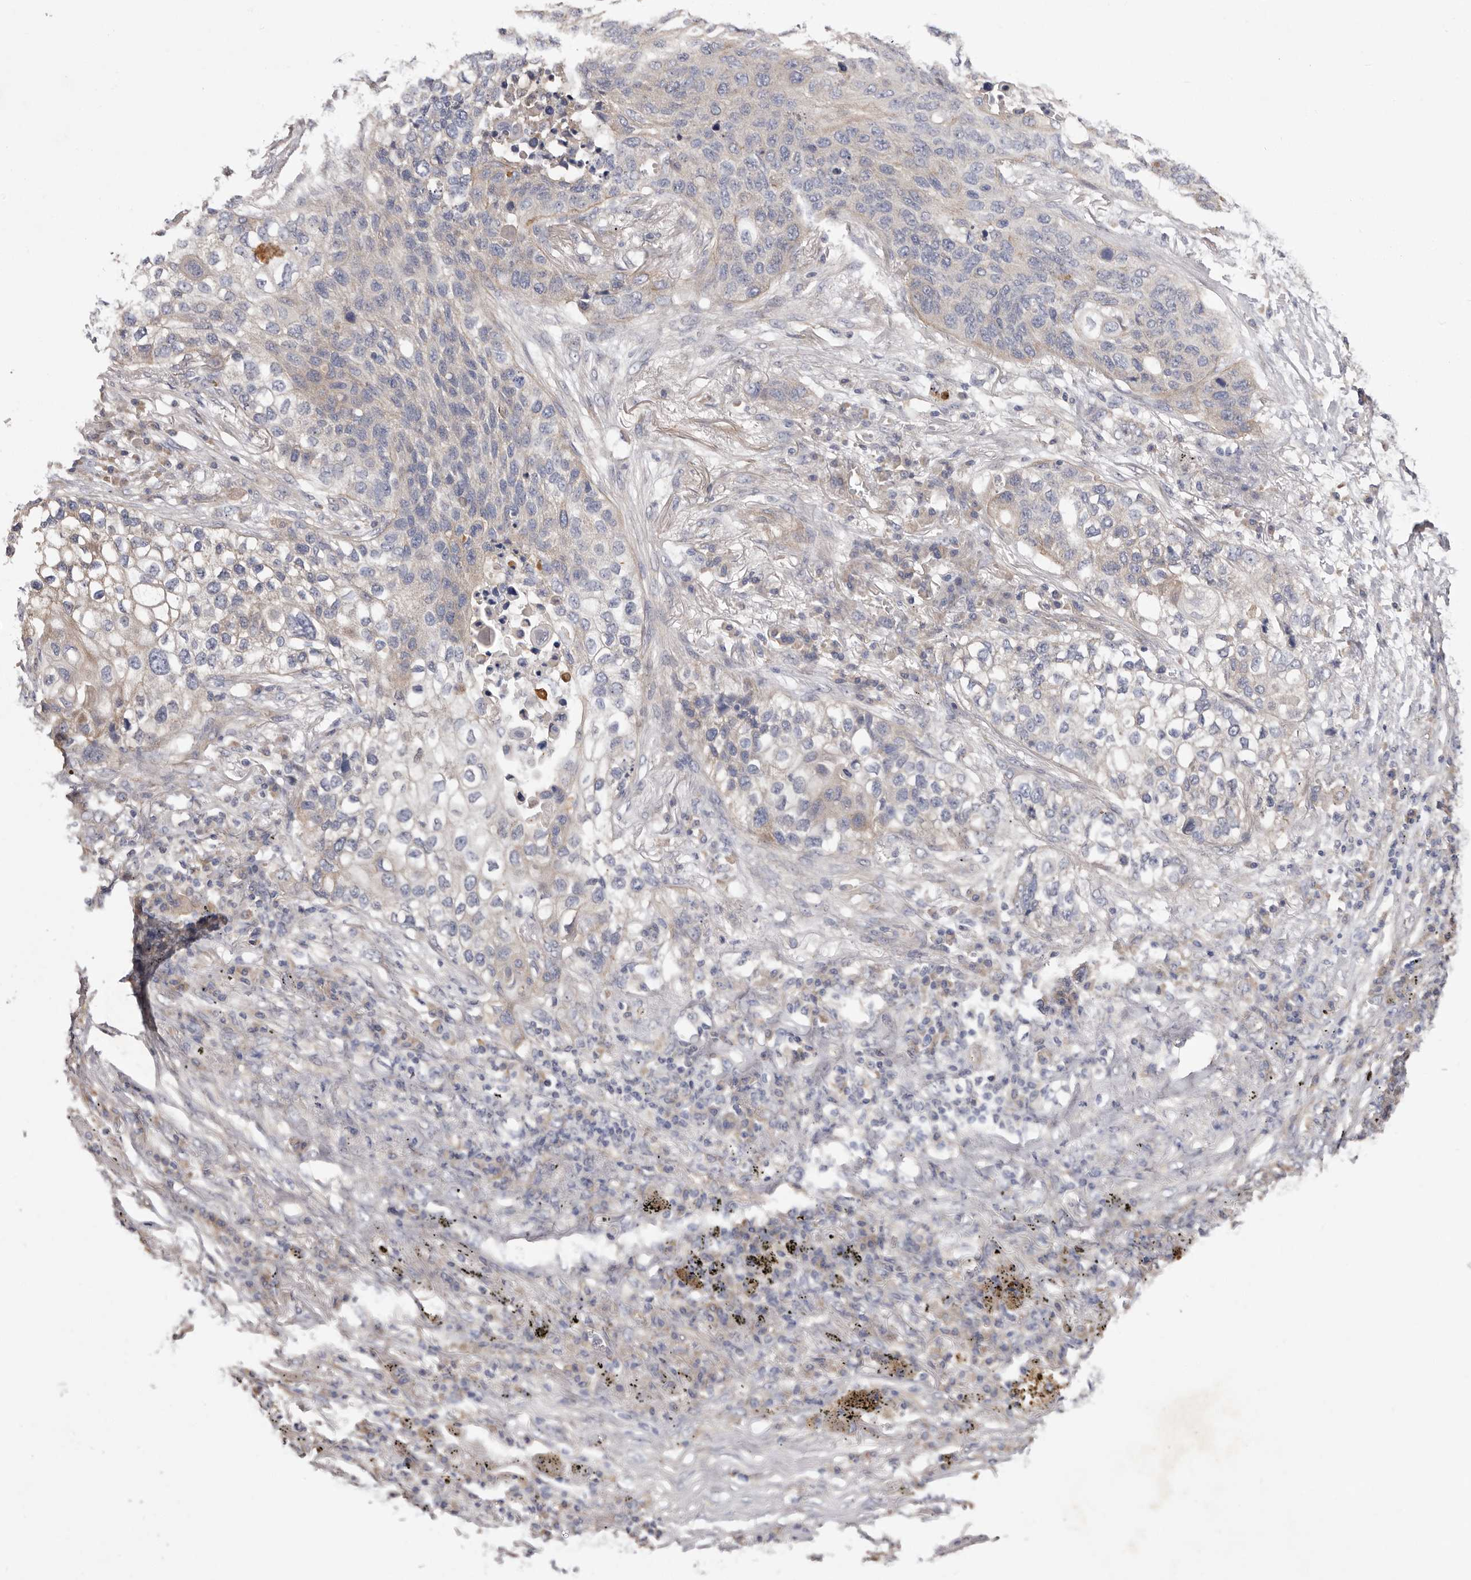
{"staining": {"intensity": "negative", "quantity": "none", "location": "none"}, "tissue": "lung cancer", "cell_type": "Tumor cells", "image_type": "cancer", "snomed": [{"axis": "morphology", "description": "Squamous cell carcinoma, NOS"}, {"axis": "topography", "description": "Lung"}], "caption": "Protein analysis of lung cancer (squamous cell carcinoma) displays no significant staining in tumor cells.", "gene": "FAM167B", "patient": {"sex": "female", "age": 63}}